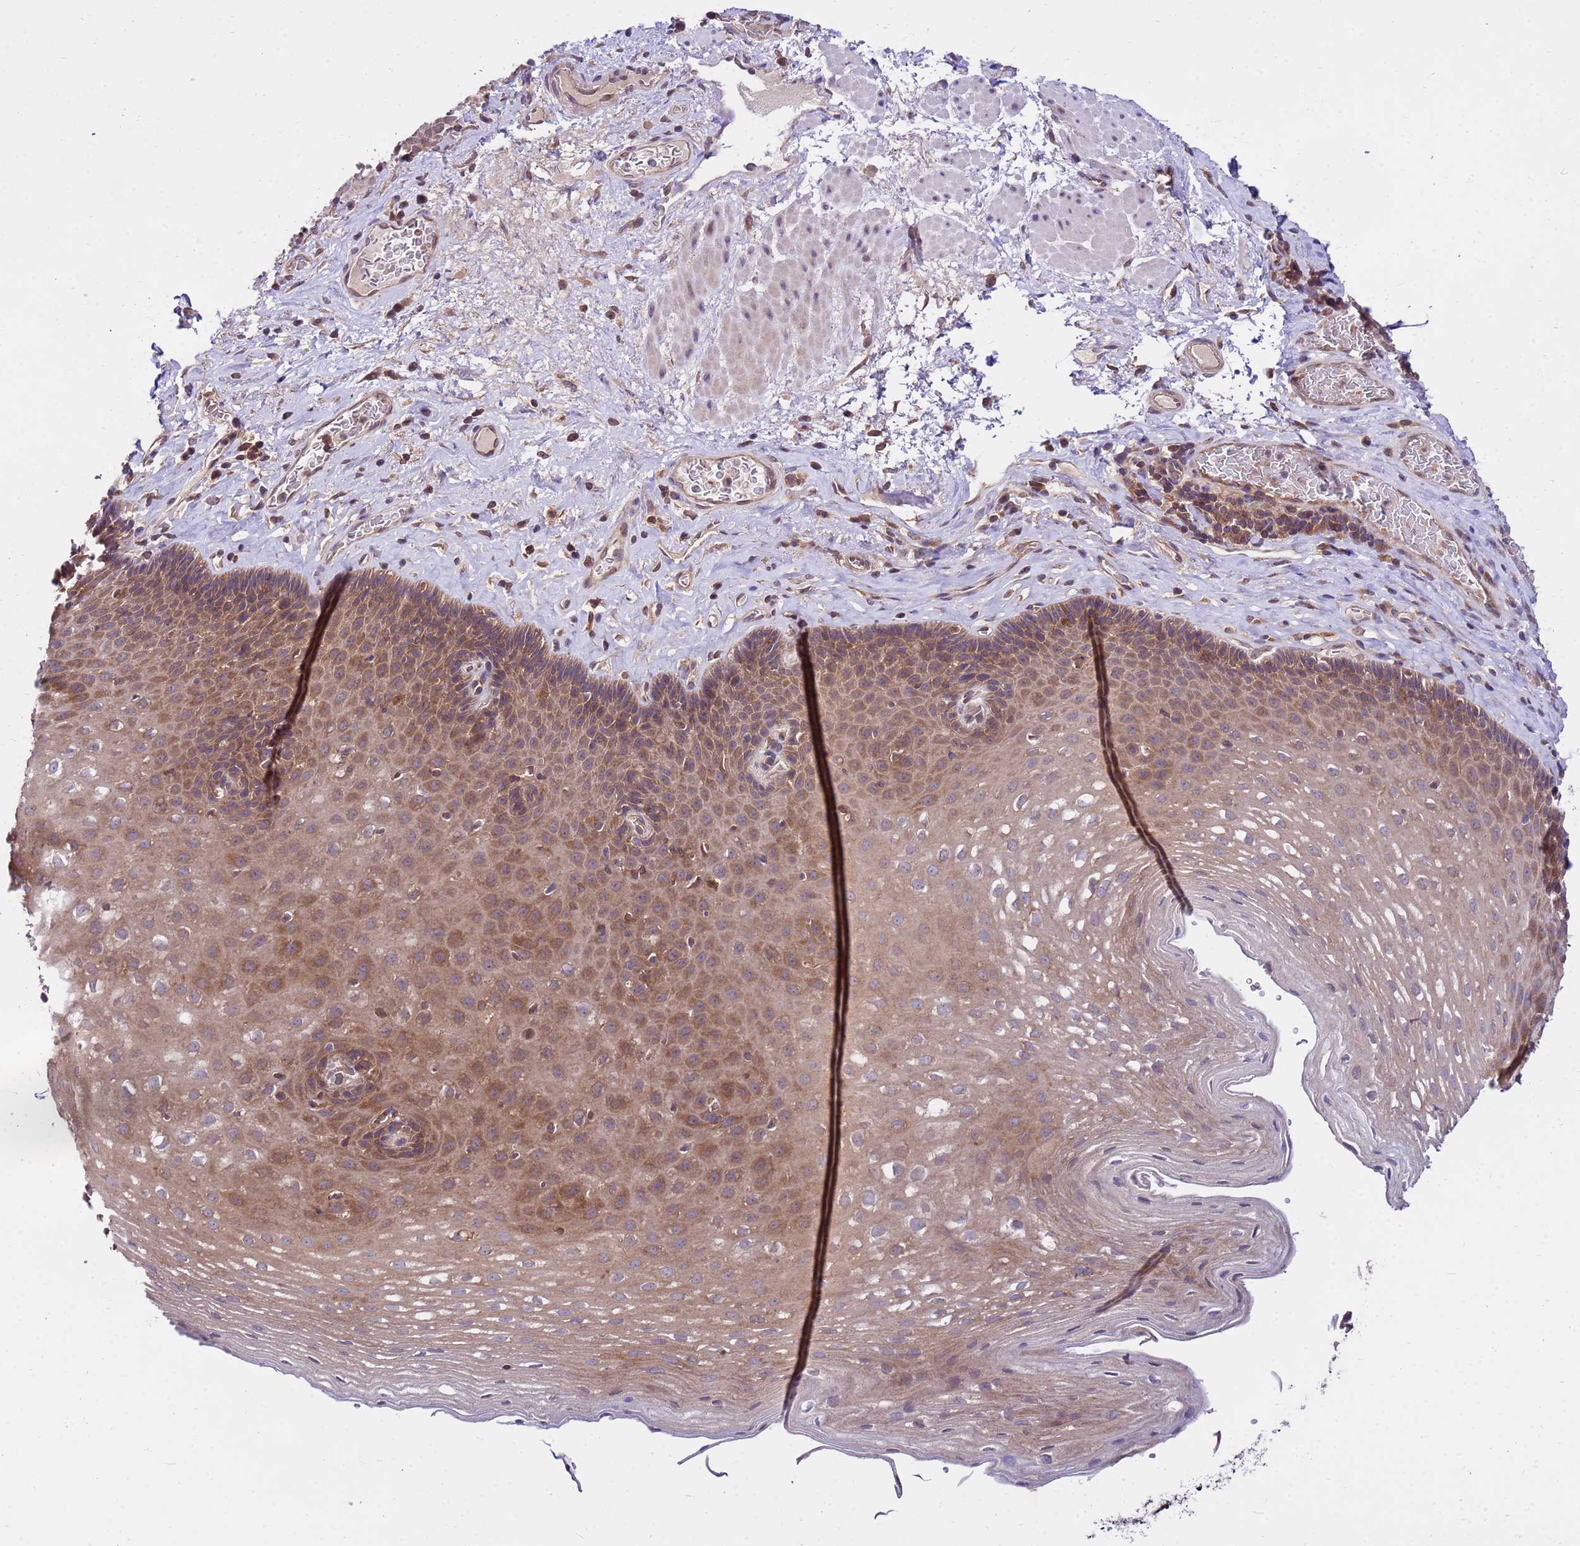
{"staining": {"intensity": "moderate", "quantity": ">75%", "location": "cytoplasmic/membranous"}, "tissue": "esophagus", "cell_type": "Squamous epithelial cells", "image_type": "normal", "snomed": [{"axis": "morphology", "description": "Normal tissue, NOS"}, {"axis": "topography", "description": "Esophagus"}], "caption": "A micrograph of human esophagus stained for a protein exhibits moderate cytoplasmic/membranous brown staining in squamous epithelial cells. (IHC, brightfield microscopy, high magnification).", "gene": "GET3", "patient": {"sex": "female", "age": 66}}